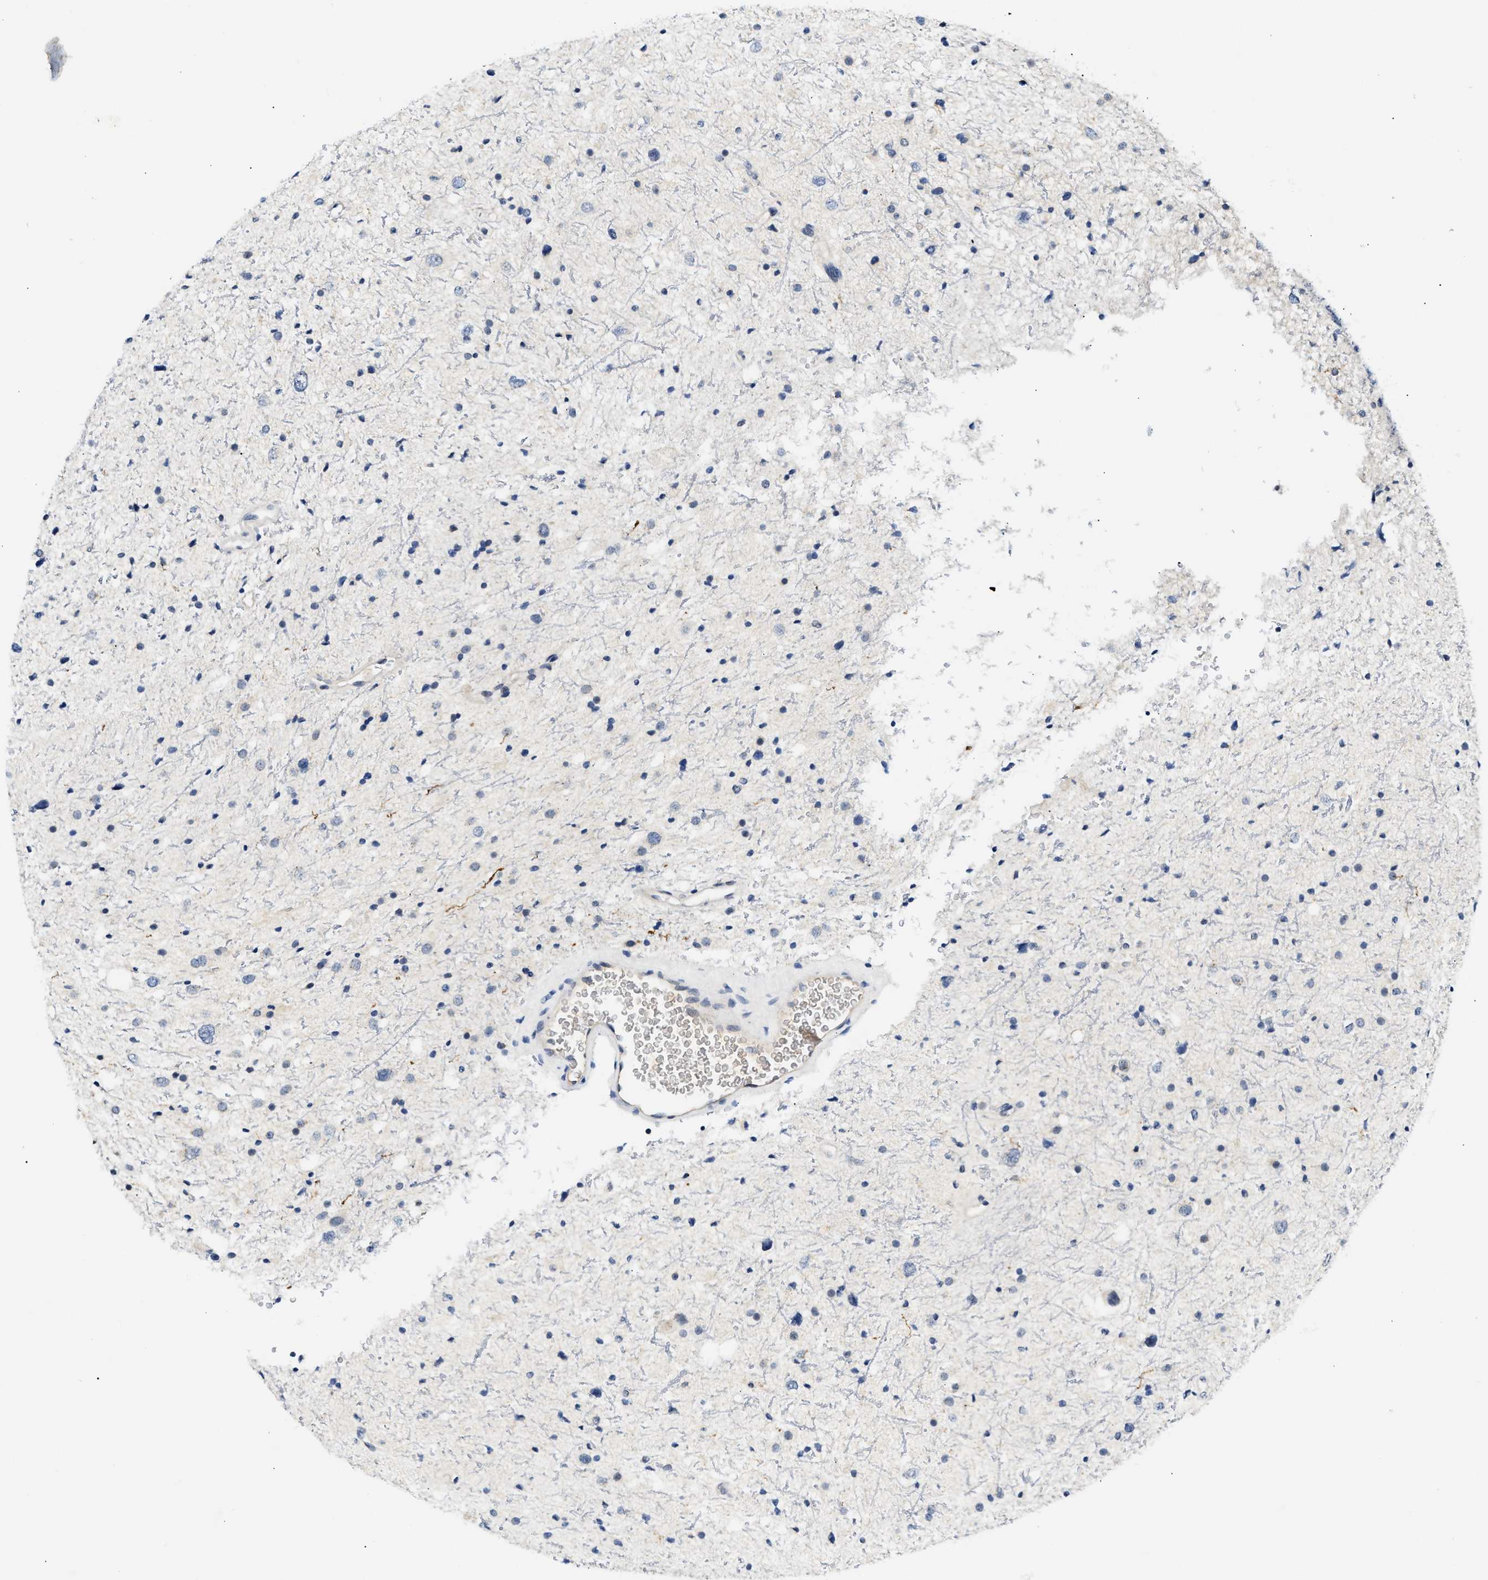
{"staining": {"intensity": "negative", "quantity": "none", "location": "none"}, "tissue": "glioma", "cell_type": "Tumor cells", "image_type": "cancer", "snomed": [{"axis": "morphology", "description": "Glioma, malignant, Low grade"}, {"axis": "topography", "description": "Brain"}], "caption": "A micrograph of human malignant glioma (low-grade) is negative for staining in tumor cells.", "gene": "MED22", "patient": {"sex": "female", "age": 37}}